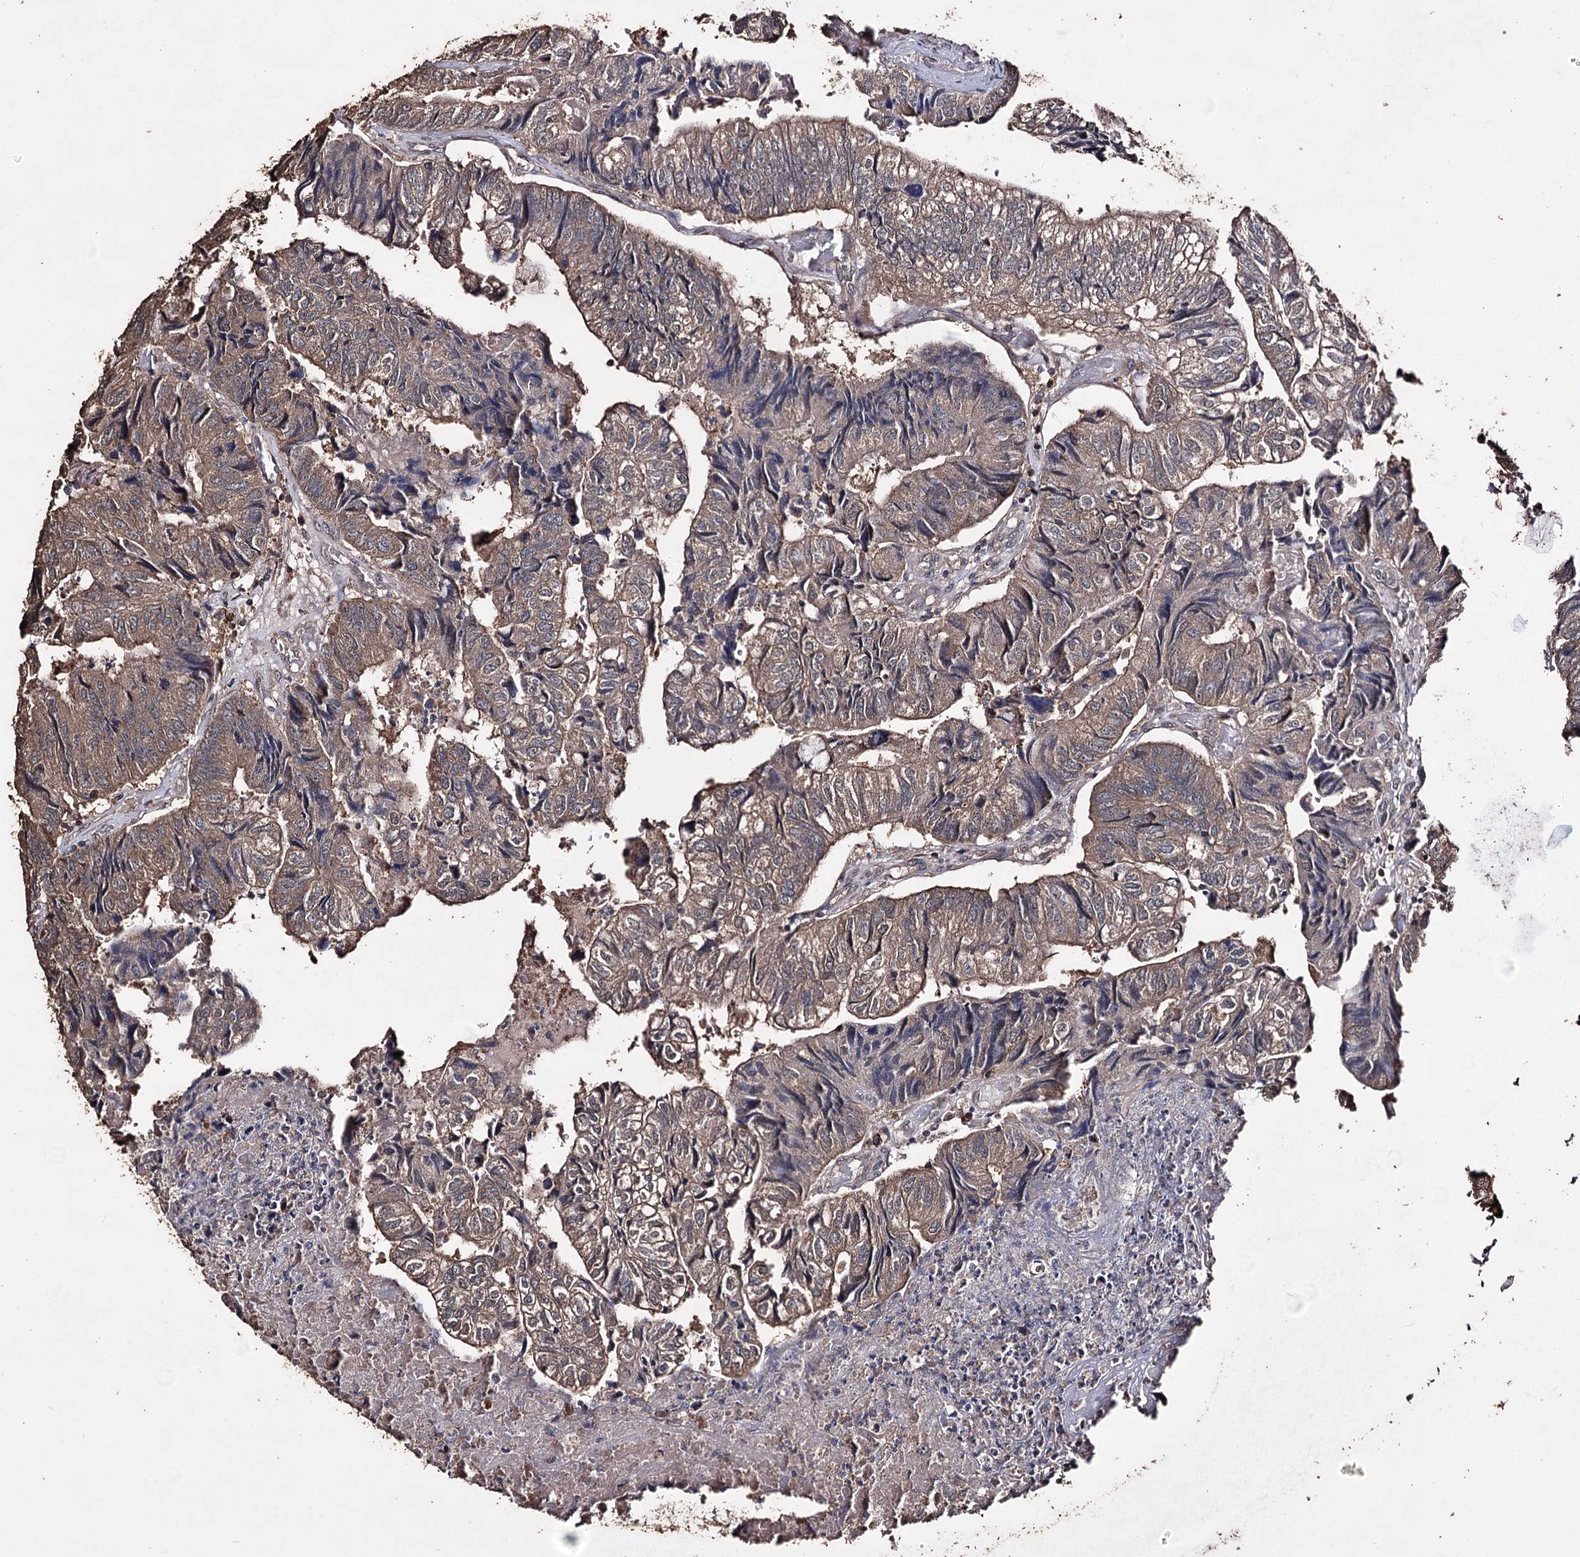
{"staining": {"intensity": "weak", "quantity": ">75%", "location": "cytoplasmic/membranous"}, "tissue": "colorectal cancer", "cell_type": "Tumor cells", "image_type": "cancer", "snomed": [{"axis": "morphology", "description": "Adenocarcinoma, NOS"}, {"axis": "topography", "description": "Colon"}], "caption": "DAB immunohistochemical staining of human colorectal cancer shows weak cytoplasmic/membranous protein staining in about >75% of tumor cells.", "gene": "ZNF662", "patient": {"sex": "female", "age": 67}}